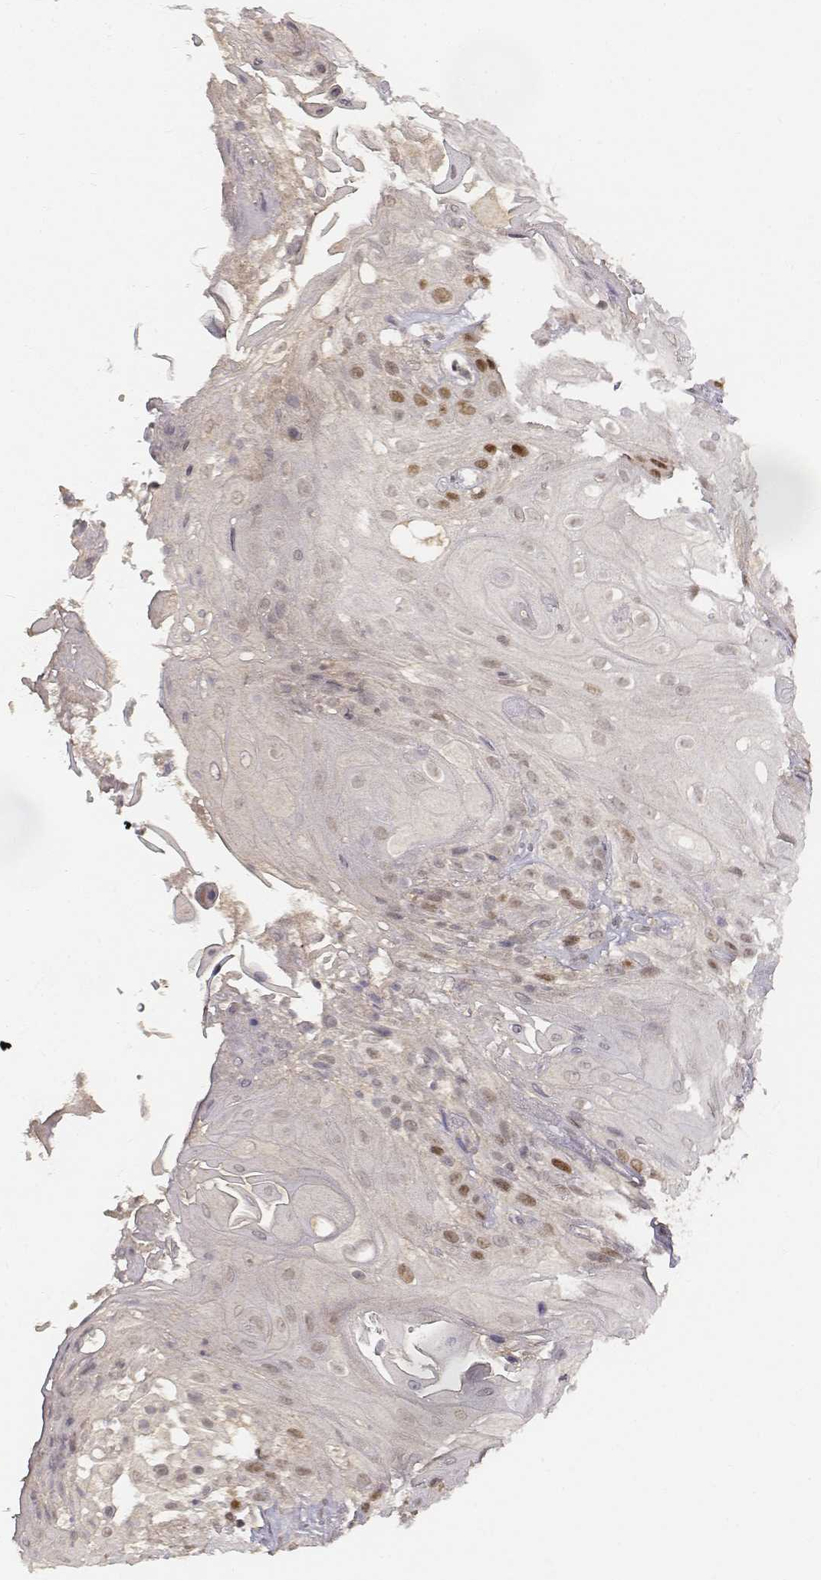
{"staining": {"intensity": "moderate", "quantity": "<25%", "location": "nuclear"}, "tissue": "skin cancer", "cell_type": "Tumor cells", "image_type": "cancer", "snomed": [{"axis": "morphology", "description": "Squamous cell carcinoma, NOS"}, {"axis": "topography", "description": "Skin"}], "caption": "An immunohistochemistry (IHC) histopathology image of neoplastic tissue is shown. Protein staining in brown highlights moderate nuclear positivity in skin cancer (squamous cell carcinoma) within tumor cells.", "gene": "FANCD2", "patient": {"sex": "male", "age": 62}}